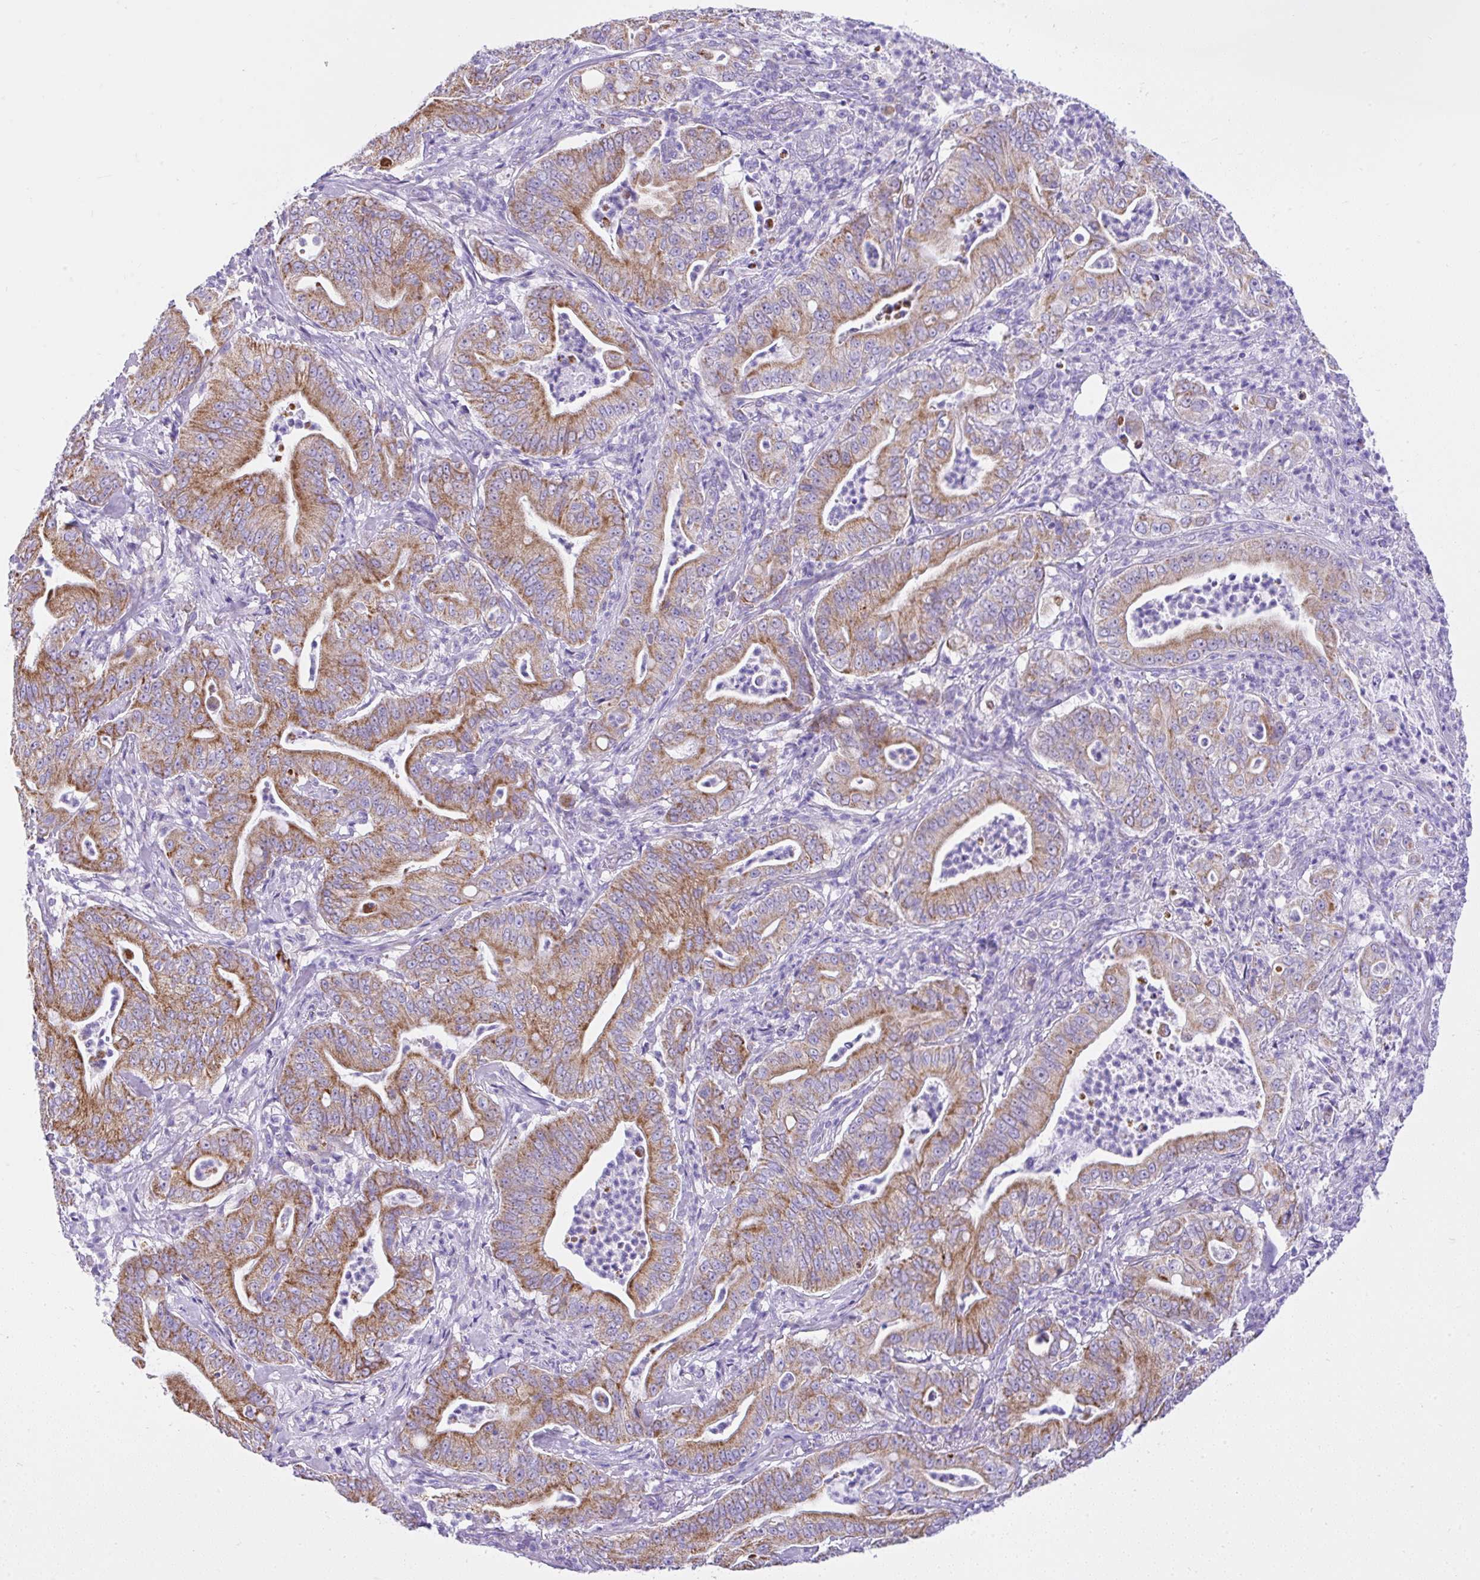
{"staining": {"intensity": "moderate", "quantity": ">75%", "location": "cytoplasmic/membranous"}, "tissue": "pancreatic cancer", "cell_type": "Tumor cells", "image_type": "cancer", "snomed": [{"axis": "morphology", "description": "Adenocarcinoma, NOS"}, {"axis": "topography", "description": "Pancreas"}], "caption": "Protein expression analysis of adenocarcinoma (pancreatic) displays moderate cytoplasmic/membranous positivity in approximately >75% of tumor cells.", "gene": "SLC13A1", "patient": {"sex": "male", "age": 71}}